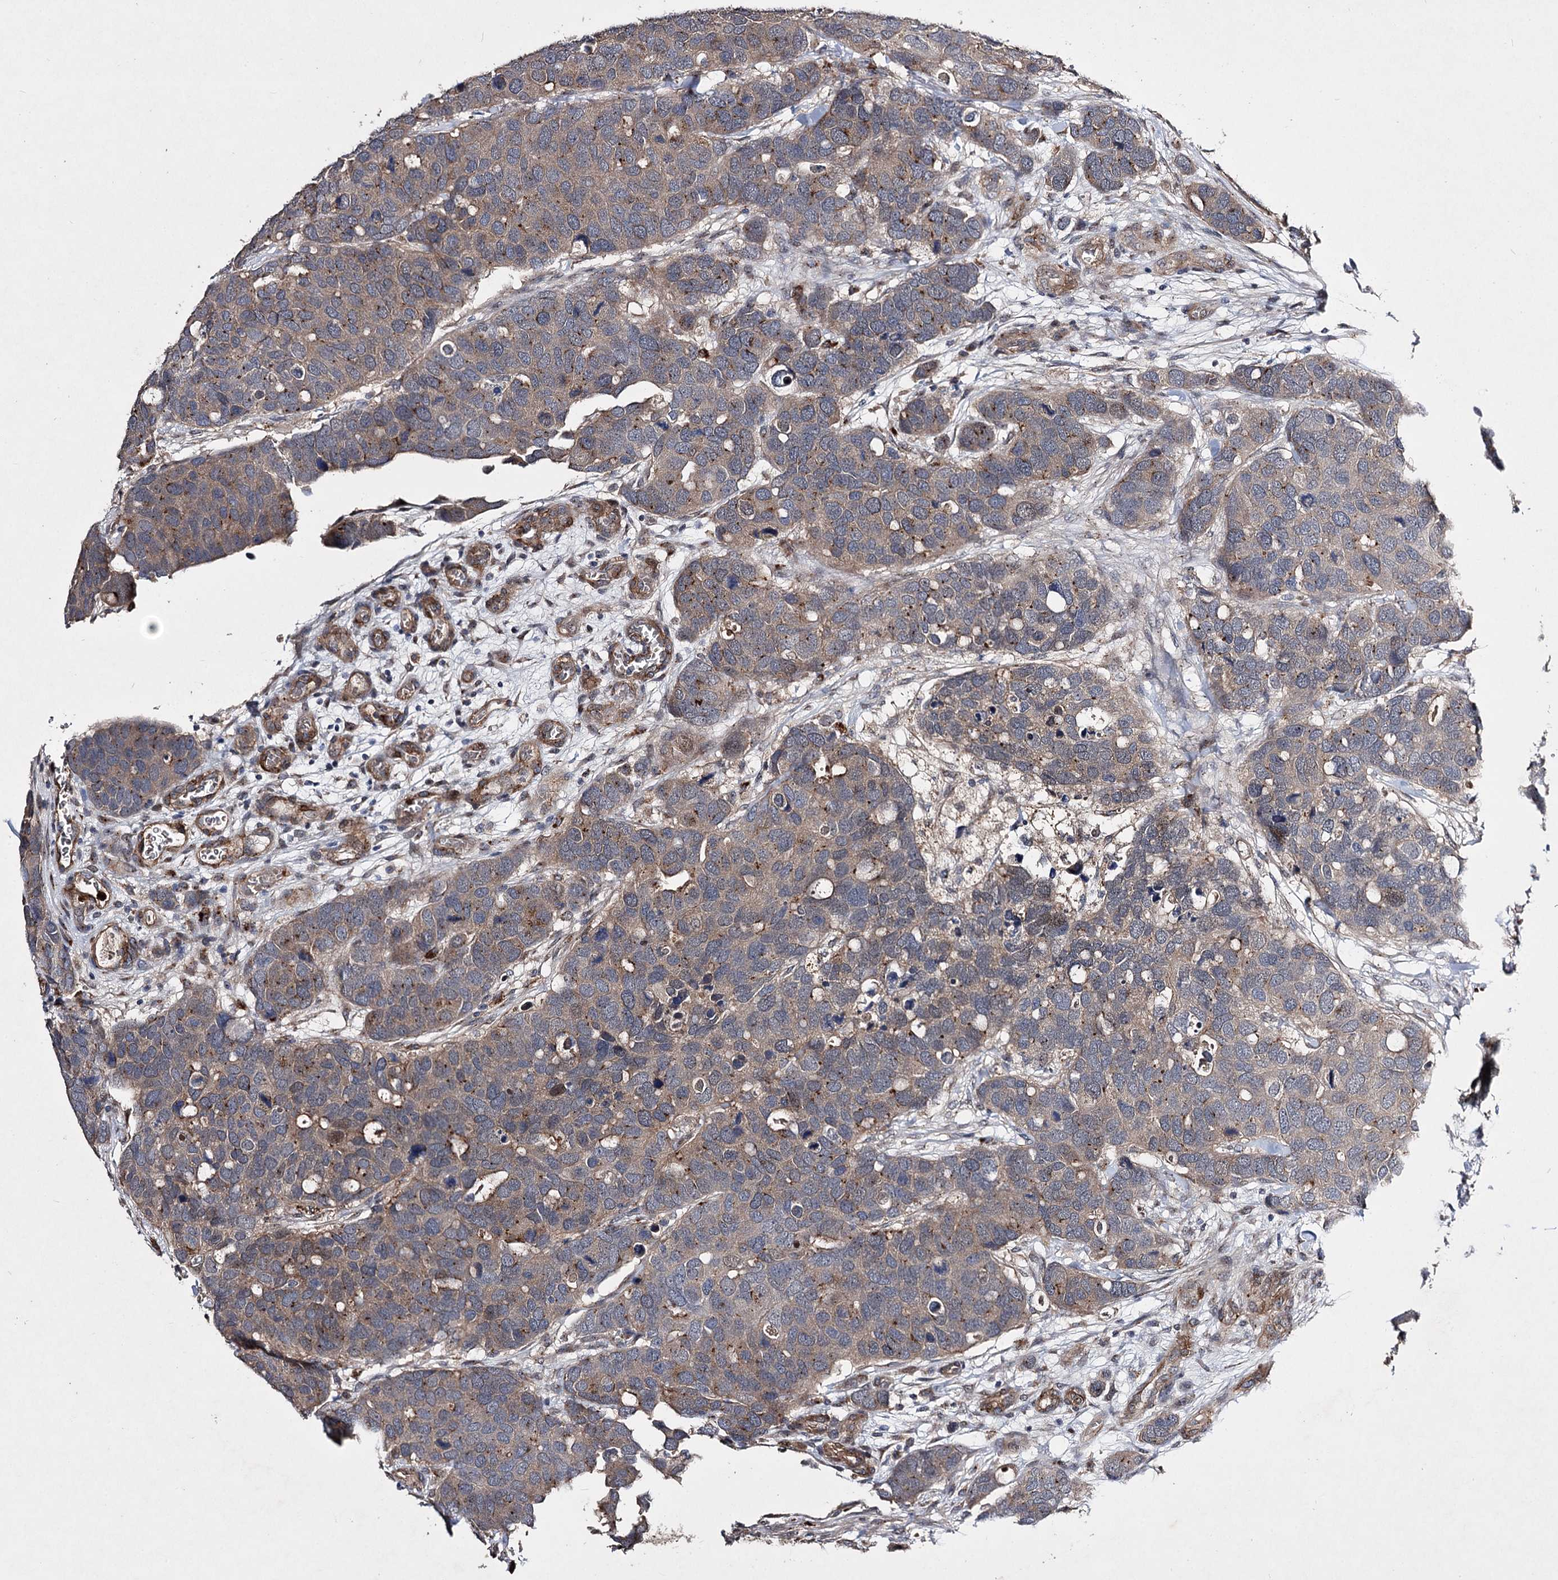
{"staining": {"intensity": "weak", "quantity": "25%-75%", "location": "cytoplasmic/membranous"}, "tissue": "breast cancer", "cell_type": "Tumor cells", "image_type": "cancer", "snomed": [{"axis": "morphology", "description": "Duct carcinoma"}, {"axis": "topography", "description": "Breast"}], "caption": "A low amount of weak cytoplasmic/membranous staining is present in approximately 25%-75% of tumor cells in breast cancer tissue.", "gene": "MINDY3", "patient": {"sex": "female", "age": 83}}